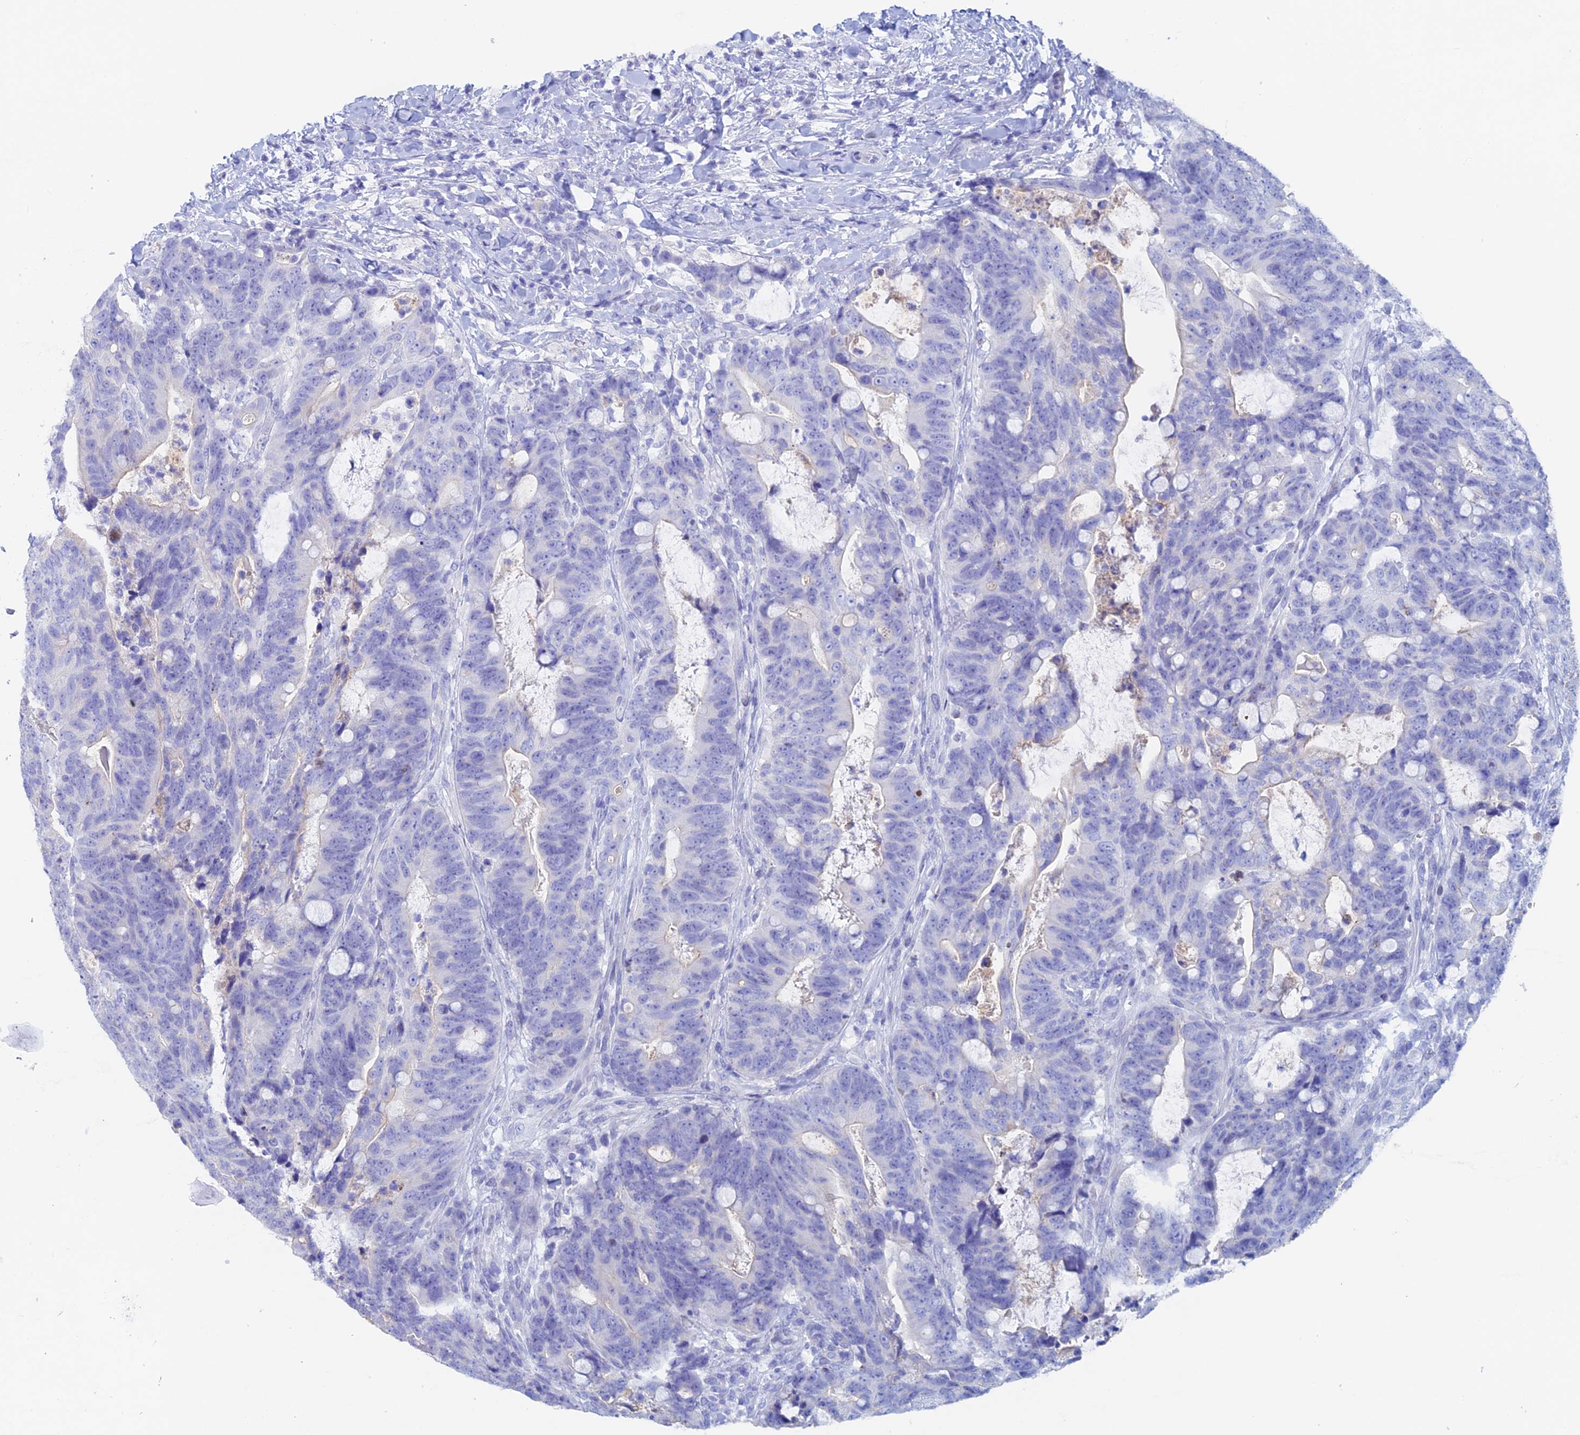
{"staining": {"intensity": "negative", "quantity": "none", "location": "none"}, "tissue": "colorectal cancer", "cell_type": "Tumor cells", "image_type": "cancer", "snomed": [{"axis": "morphology", "description": "Adenocarcinoma, NOS"}, {"axis": "topography", "description": "Colon"}], "caption": "An IHC histopathology image of adenocarcinoma (colorectal) is shown. There is no staining in tumor cells of adenocarcinoma (colorectal).", "gene": "PSMC3IP", "patient": {"sex": "female", "age": 82}}